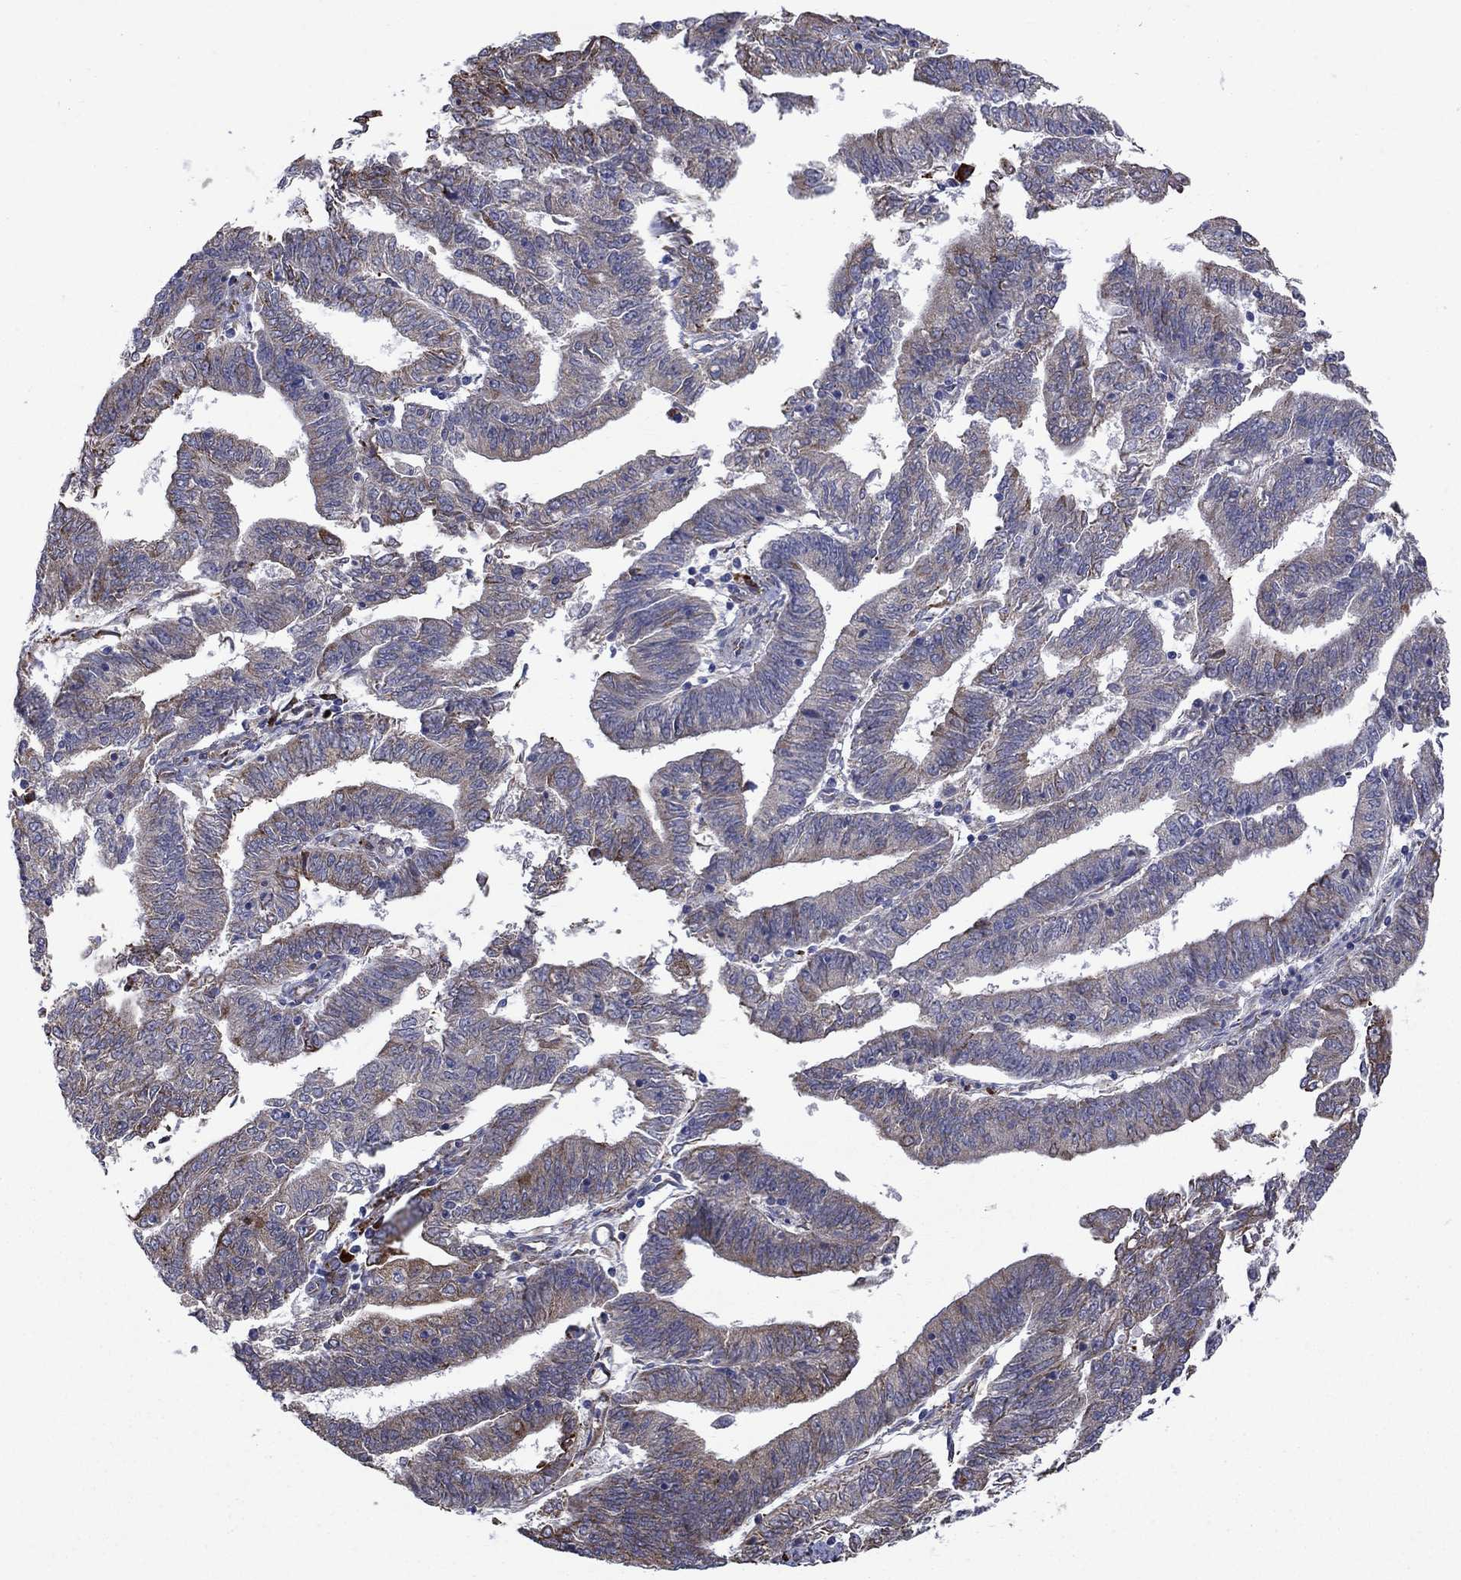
{"staining": {"intensity": "strong", "quantity": "<25%", "location": "cytoplasmic/membranous"}, "tissue": "endometrial cancer", "cell_type": "Tumor cells", "image_type": "cancer", "snomed": [{"axis": "morphology", "description": "Adenocarcinoma, NOS"}, {"axis": "topography", "description": "Endometrium"}], "caption": "Immunohistochemical staining of endometrial adenocarcinoma reveals medium levels of strong cytoplasmic/membranous protein staining in approximately <25% of tumor cells. Using DAB (brown) and hematoxylin (blue) stains, captured at high magnification using brightfield microscopy.", "gene": "ASNS", "patient": {"sex": "female", "age": 82}}